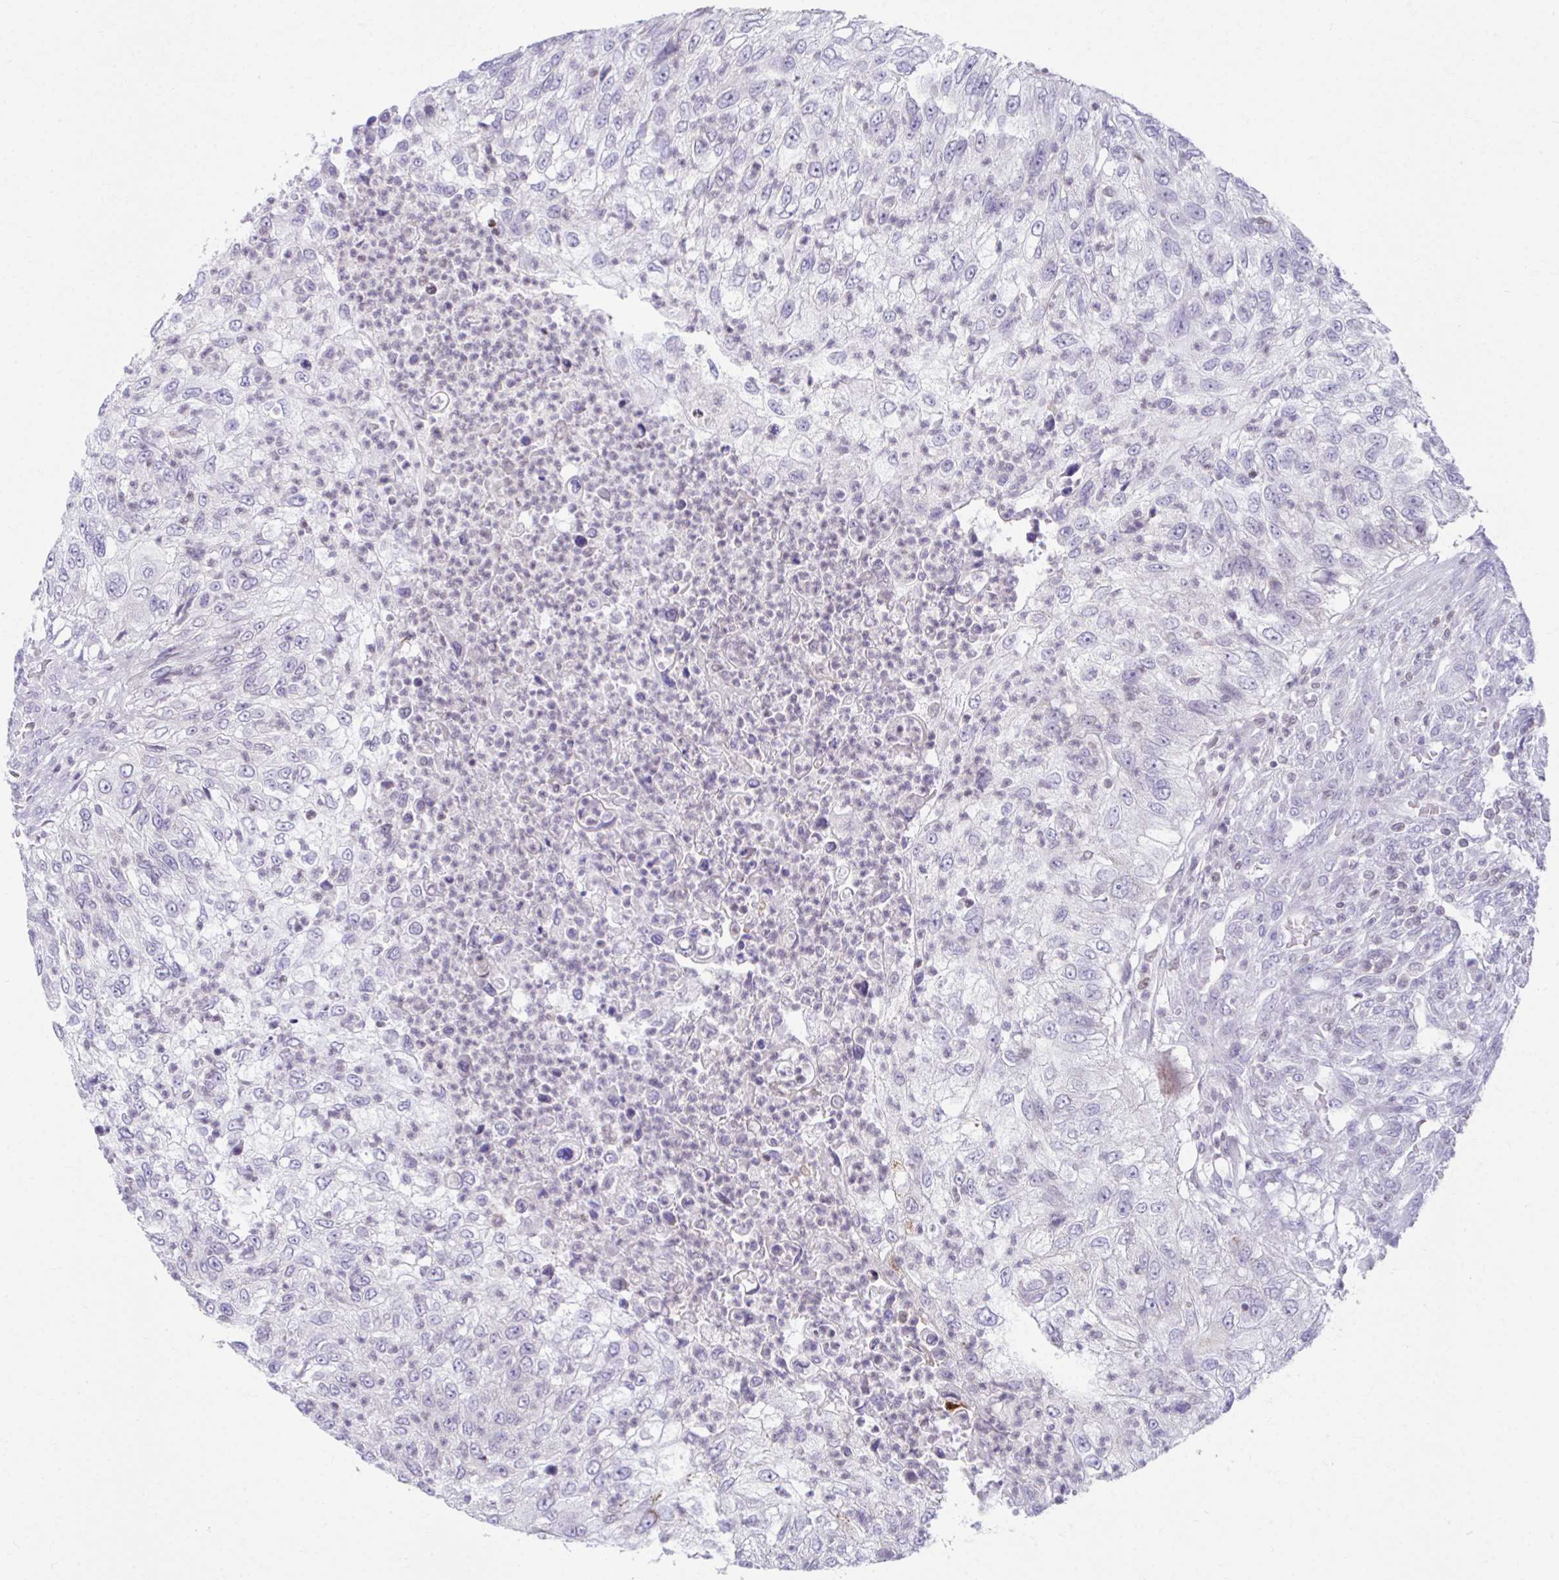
{"staining": {"intensity": "negative", "quantity": "none", "location": "none"}, "tissue": "urothelial cancer", "cell_type": "Tumor cells", "image_type": "cancer", "snomed": [{"axis": "morphology", "description": "Urothelial carcinoma, High grade"}, {"axis": "topography", "description": "Urinary bladder"}], "caption": "The immunohistochemistry (IHC) histopathology image has no significant positivity in tumor cells of urothelial cancer tissue.", "gene": "OR7A5", "patient": {"sex": "female", "age": 60}}